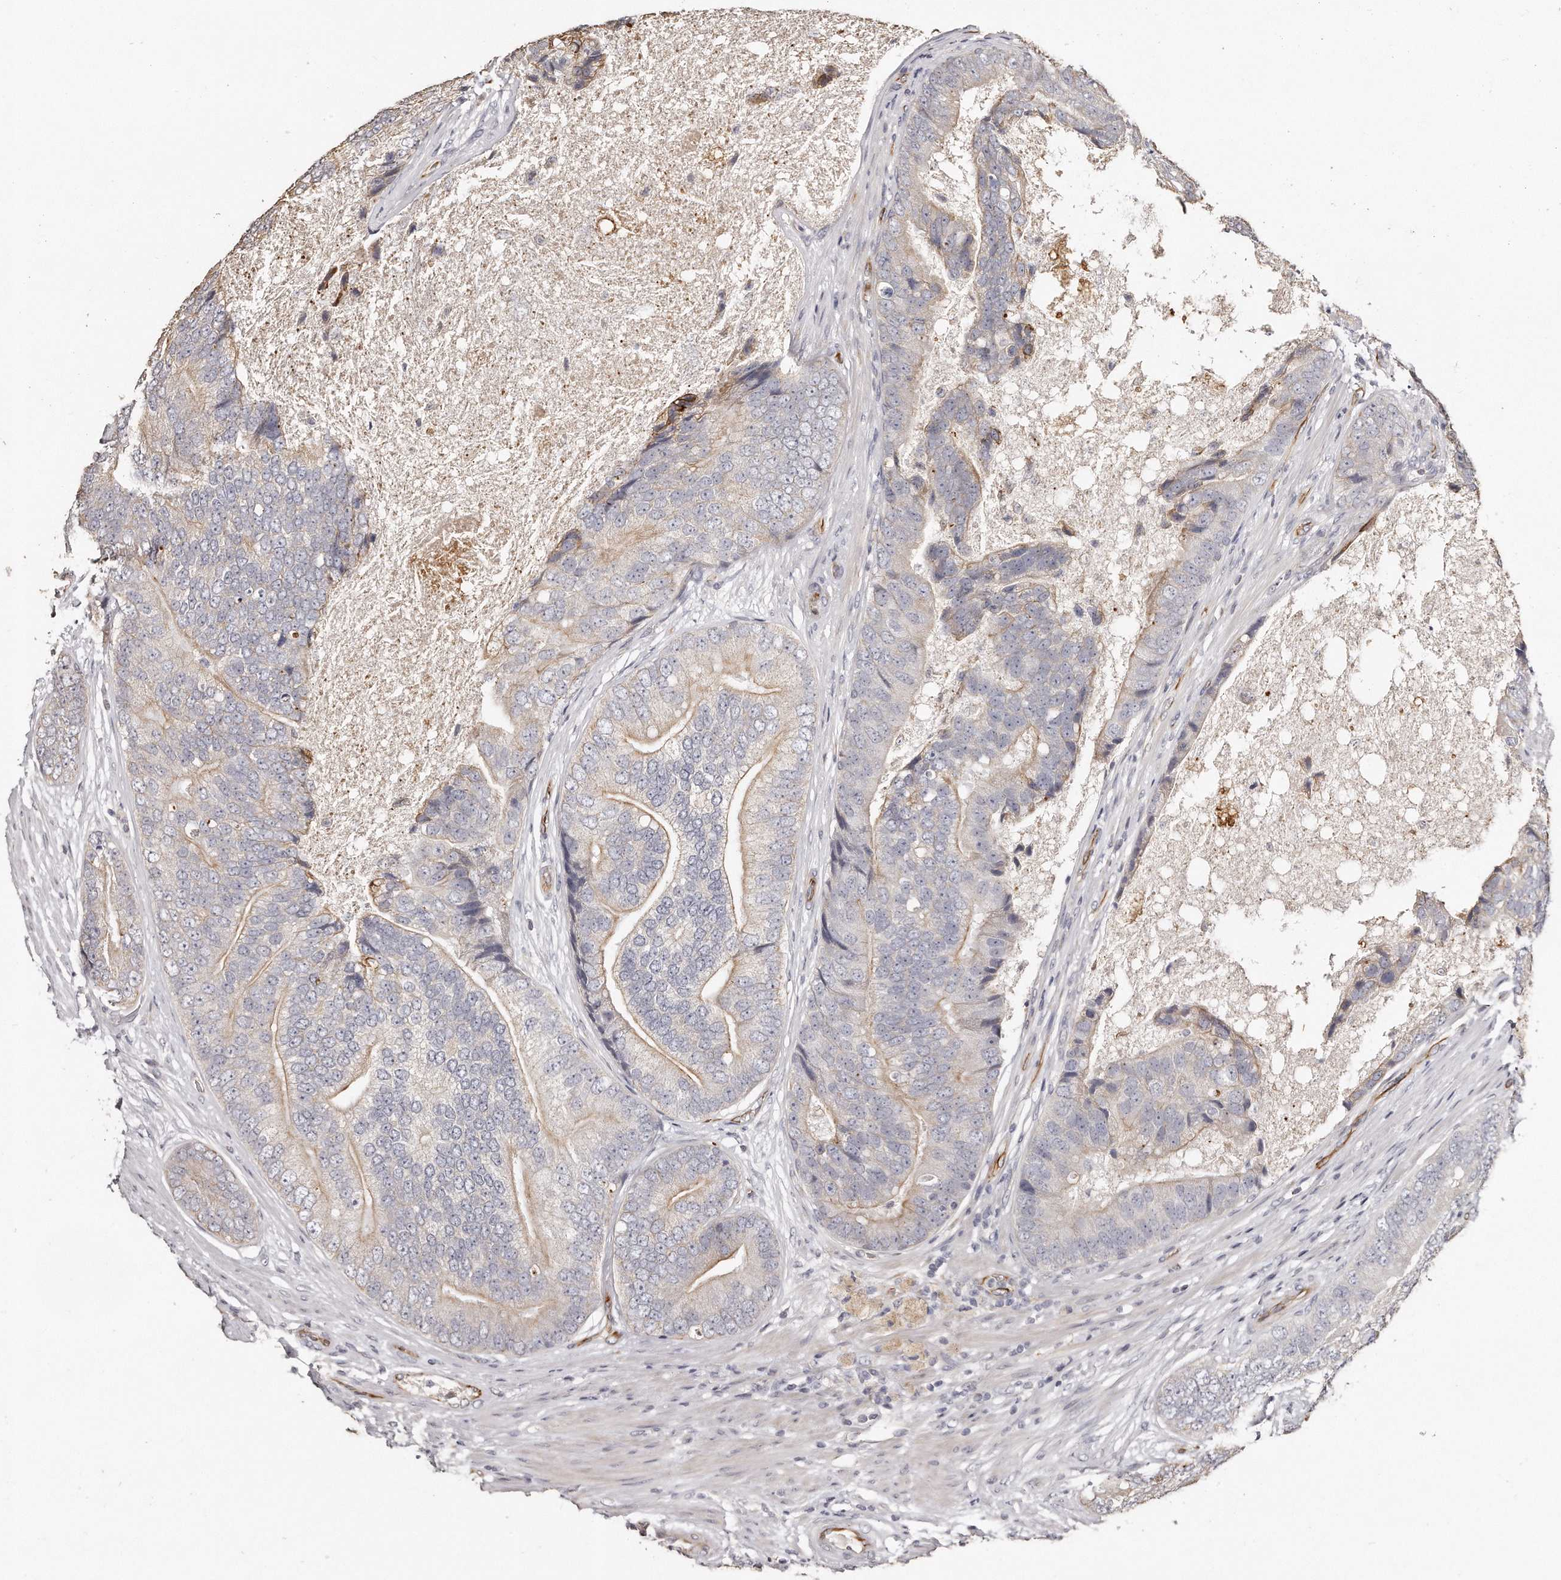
{"staining": {"intensity": "moderate", "quantity": "<25%", "location": "cytoplasmic/membranous"}, "tissue": "prostate cancer", "cell_type": "Tumor cells", "image_type": "cancer", "snomed": [{"axis": "morphology", "description": "Adenocarcinoma, High grade"}, {"axis": "topography", "description": "Prostate"}], "caption": "High-grade adenocarcinoma (prostate) stained with a protein marker exhibits moderate staining in tumor cells.", "gene": "ZYG11A", "patient": {"sex": "male", "age": 70}}